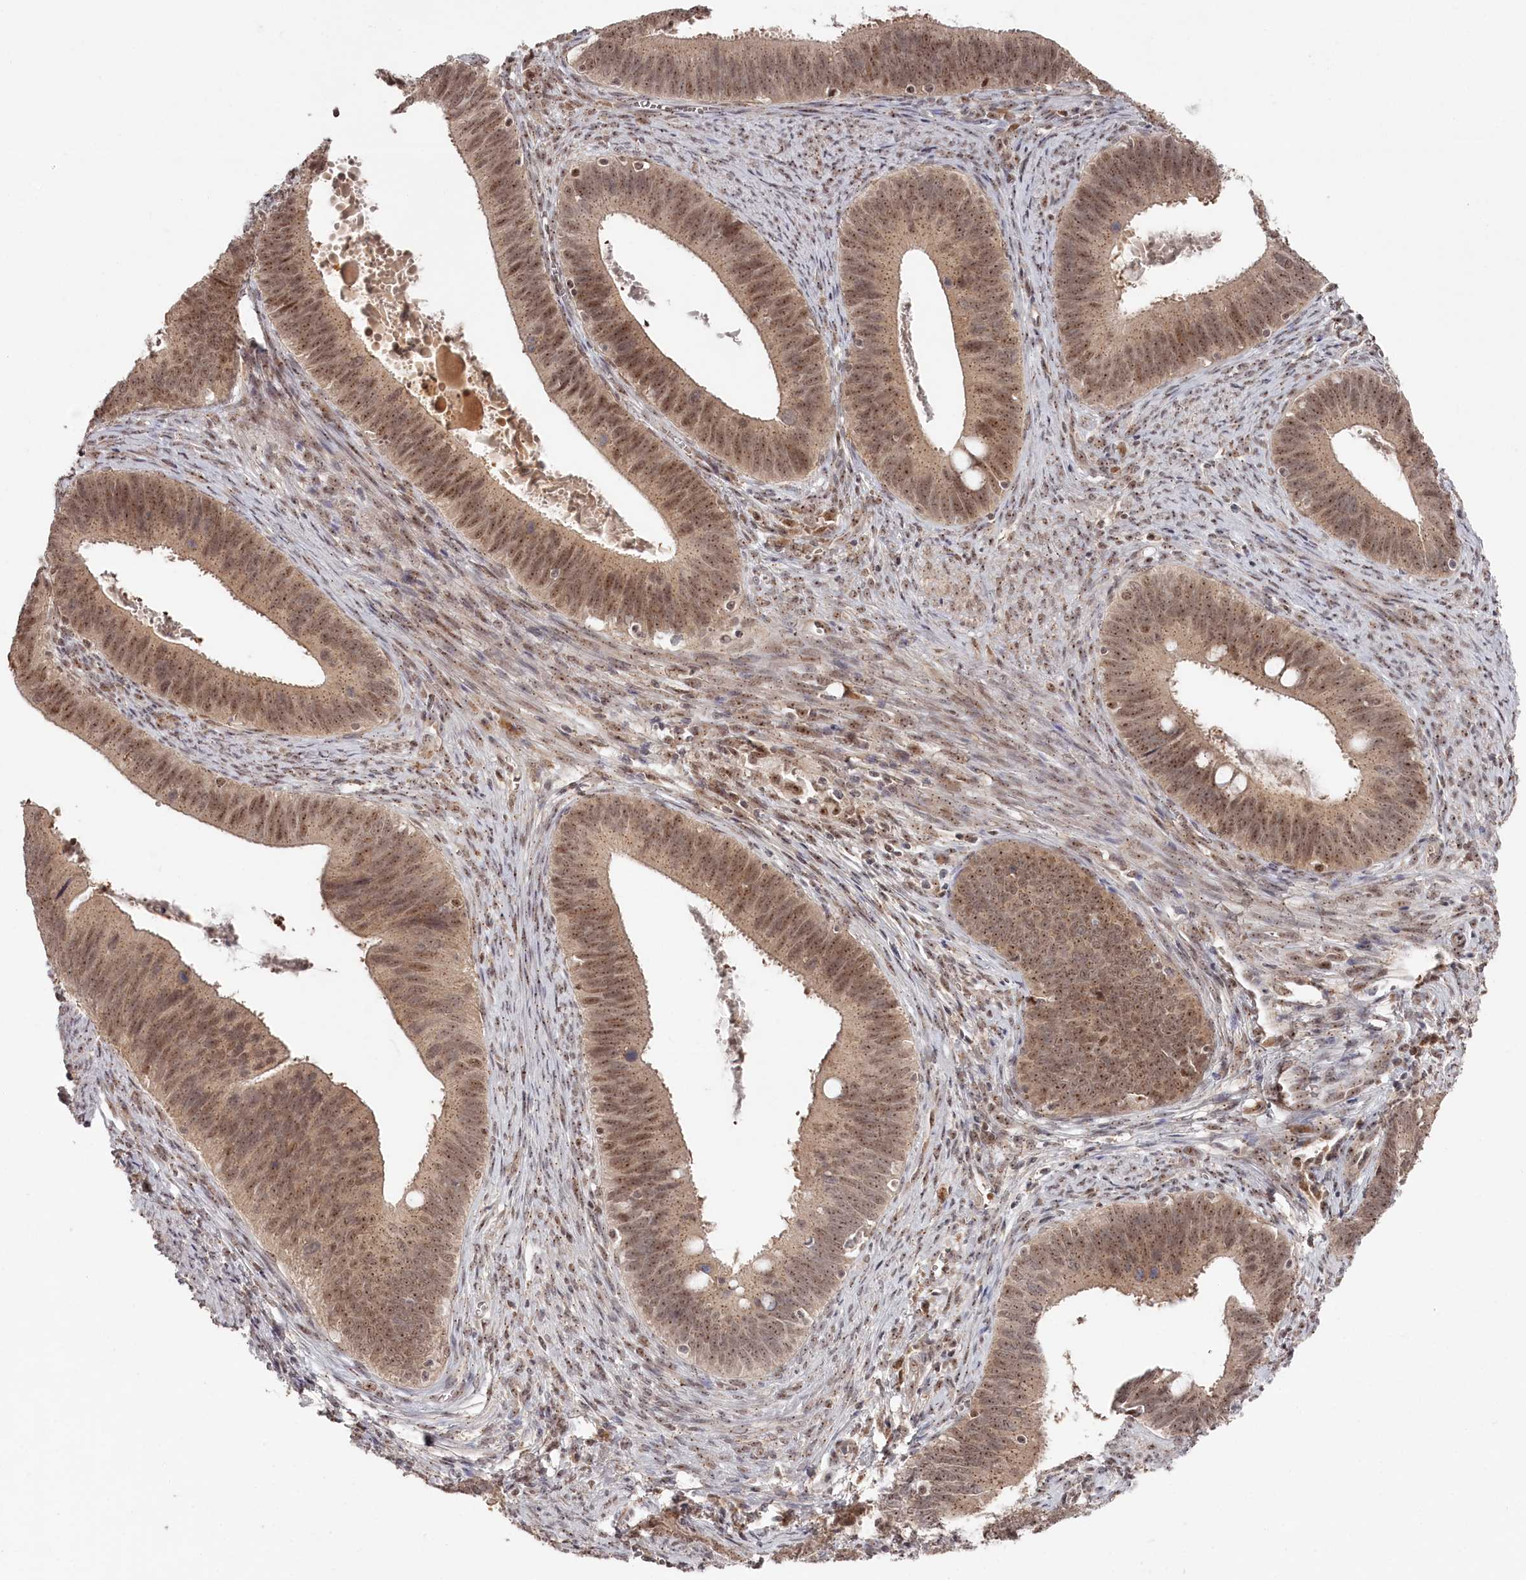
{"staining": {"intensity": "moderate", "quantity": ">75%", "location": "cytoplasmic/membranous,nuclear"}, "tissue": "cervical cancer", "cell_type": "Tumor cells", "image_type": "cancer", "snomed": [{"axis": "morphology", "description": "Adenocarcinoma, NOS"}, {"axis": "topography", "description": "Cervix"}], "caption": "A medium amount of moderate cytoplasmic/membranous and nuclear positivity is identified in about >75% of tumor cells in cervical cancer (adenocarcinoma) tissue.", "gene": "EXOSC1", "patient": {"sex": "female", "age": 42}}